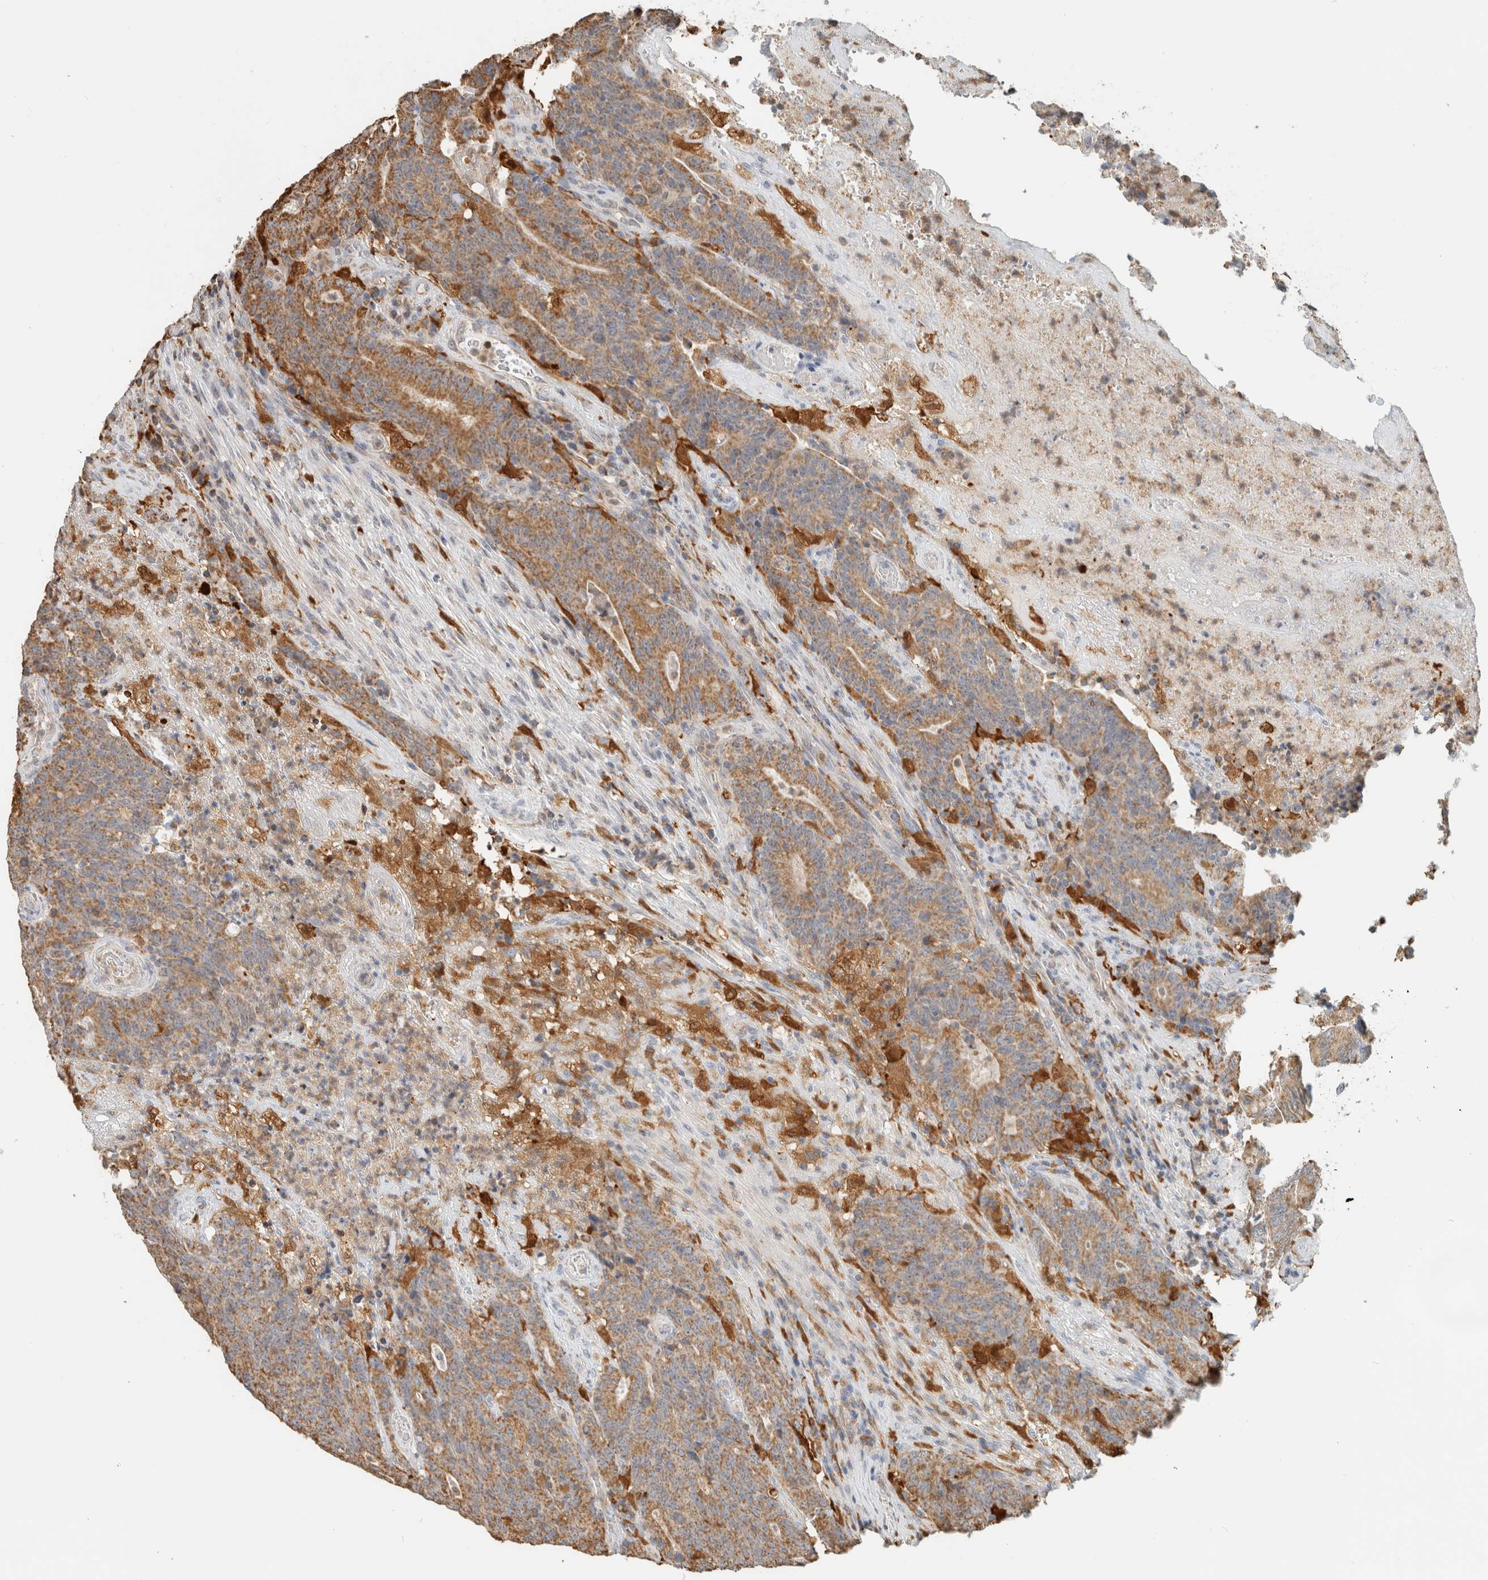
{"staining": {"intensity": "moderate", "quantity": ">75%", "location": "cytoplasmic/membranous"}, "tissue": "colorectal cancer", "cell_type": "Tumor cells", "image_type": "cancer", "snomed": [{"axis": "morphology", "description": "Normal tissue, NOS"}, {"axis": "morphology", "description": "Adenocarcinoma, NOS"}, {"axis": "topography", "description": "Colon"}], "caption": "Immunohistochemistry (IHC) of colorectal cancer (adenocarcinoma) demonstrates medium levels of moderate cytoplasmic/membranous positivity in about >75% of tumor cells.", "gene": "CAPG", "patient": {"sex": "female", "age": 75}}